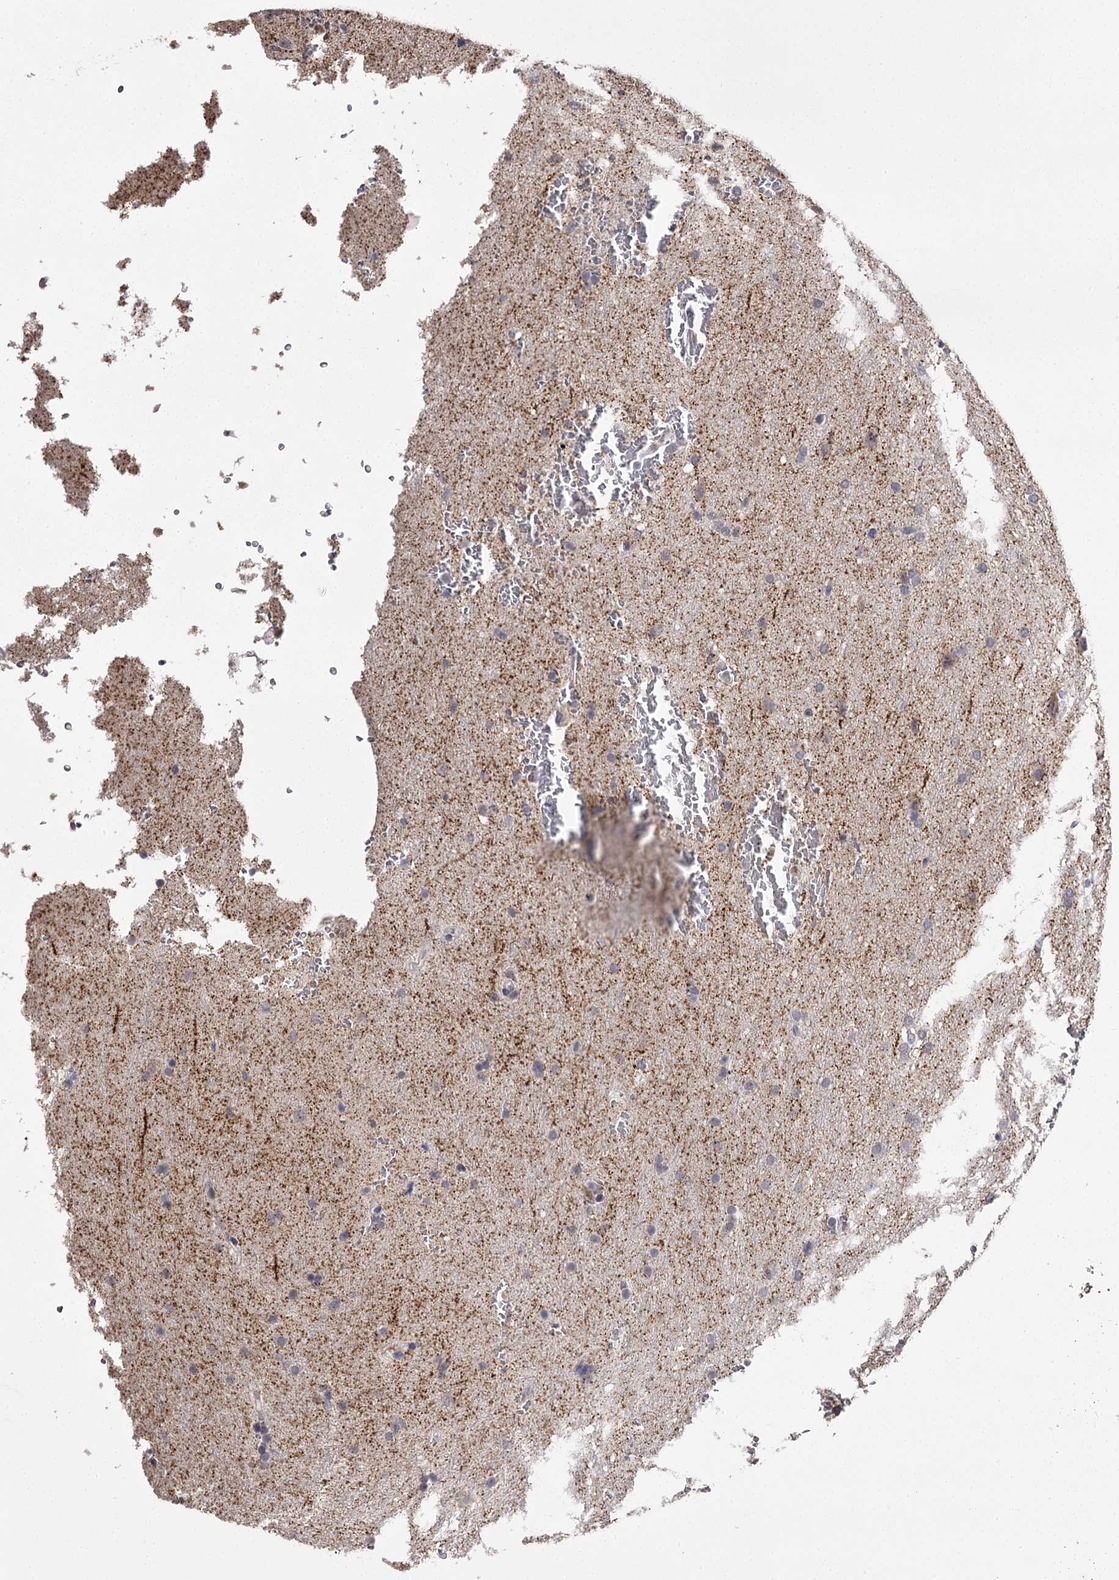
{"staining": {"intensity": "negative", "quantity": "none", "location": "none"}, "tissue": "glioma", "cell_type": "Tumor cells", "image_type": "cancer", "snomed": [{"axis": "morphology", "description": "Glioma, malignant, Low grade"}, {"axis": "topography", "description": "Brain"}], "caption": "A histopathology image of glioma stained for a protein reveals no brown staining in tumor cells. (DAB immunohistochemistry visualized using brightfield microscopy, high magnification).", "gene": "SLC32A1", "patient": {"sex": "female", "age": 37}}